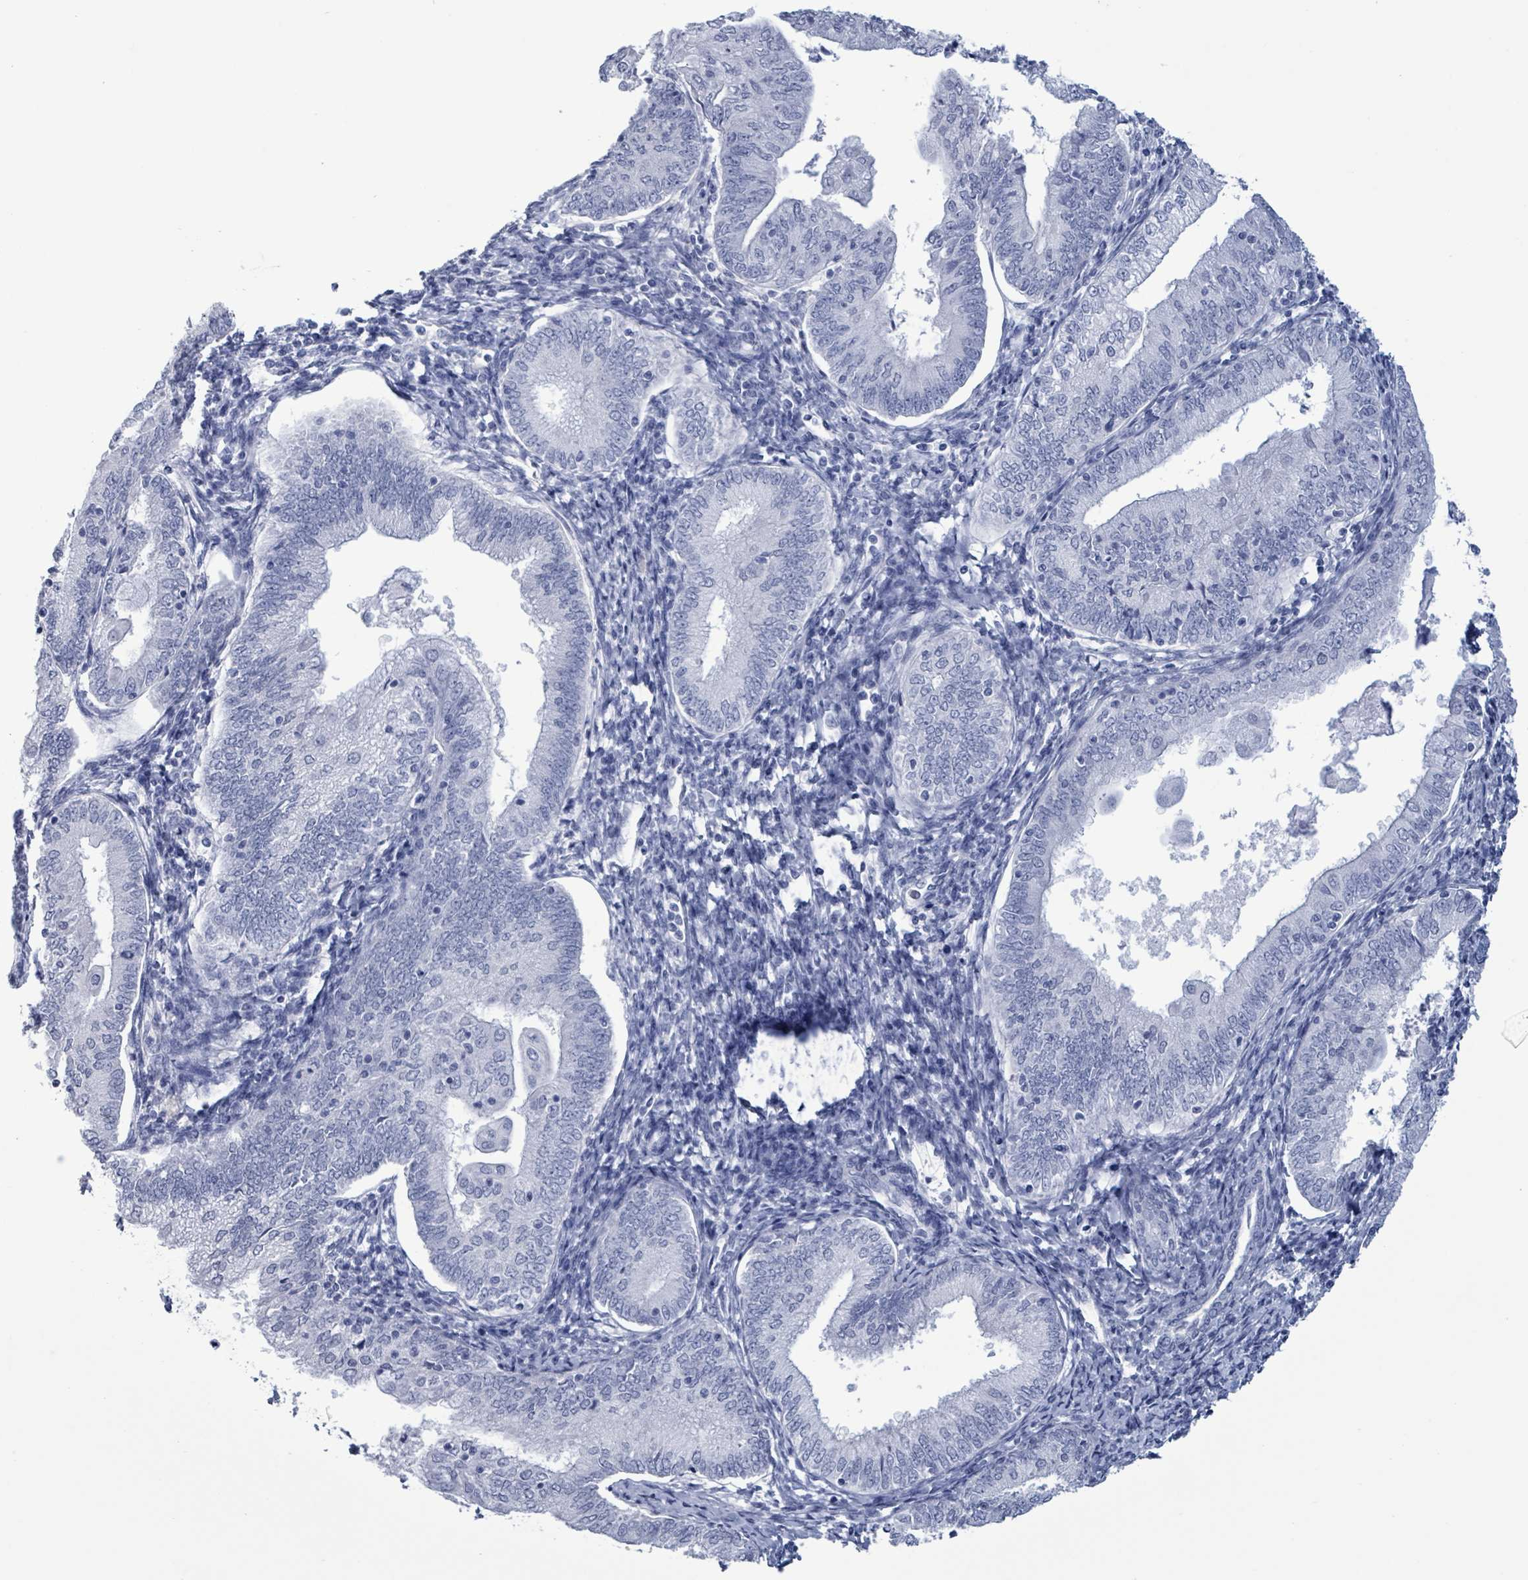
{"staining": {"intensity": "negative", "quantity": "none", "location": "none"}, "tissue": "endometrial cancer", "cell_type": "Tumor cells", "image_type": "cancer", "snomed": [{"axis": "morphology", "description": "Adenocarcinoma, NOS"}, {"axis": "topography", "description": "Endometrium"}], "caption": "Immunohistochemical staining of endometrial adenocarcinoma exhibits no significant positivity in tumor cells. (Stains: DAB immunohistochemistry with hematoxylin counter stain, Microscopy: brightfield microscopy at high magnification).", "gene": "NKX2-1", "patient": {"sex": "female", "age": 55}}